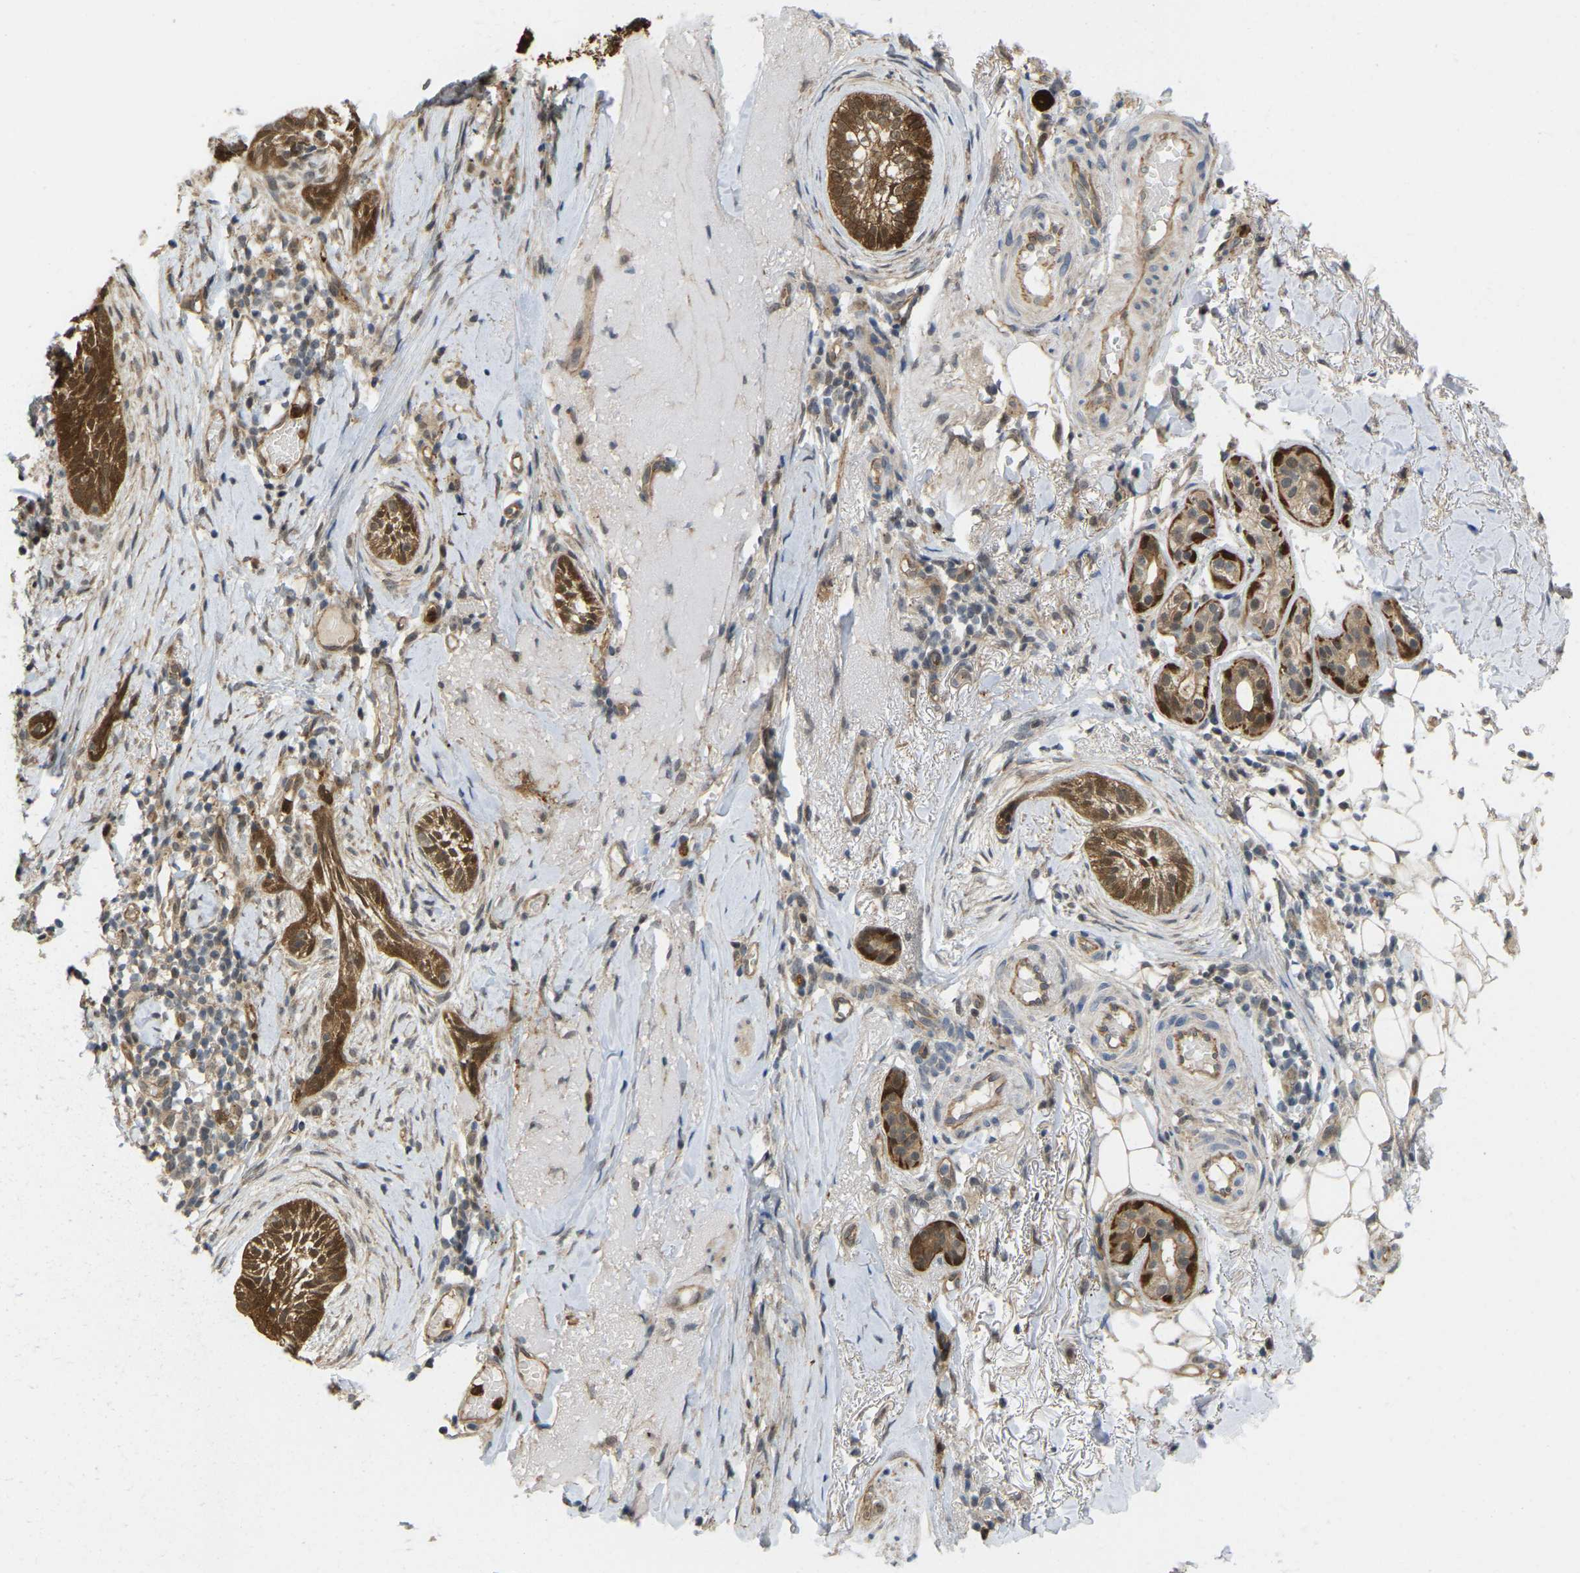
{"staining": {"intensity": "moderate", "quantity": ">75%", "location": "cytoplasmic/membranous,nuclear"}, "tissue": "skin cancer", "cell_type": "Tumor cells", "image_type": "cancer", "snomed": [{"axis": "morphology", "description": "Basal cell carcinoma"}, {"axis": "topography", "description": "Skin"}], "caption": "Protein staining of basal cell carcinoma (skin) tissue shows moderate cytoplasmic/membranous and nuclear expression in about >75% of tumor cells.", "gene": "SERPINB5", "patient": {"sex": "female", "age": 88}}